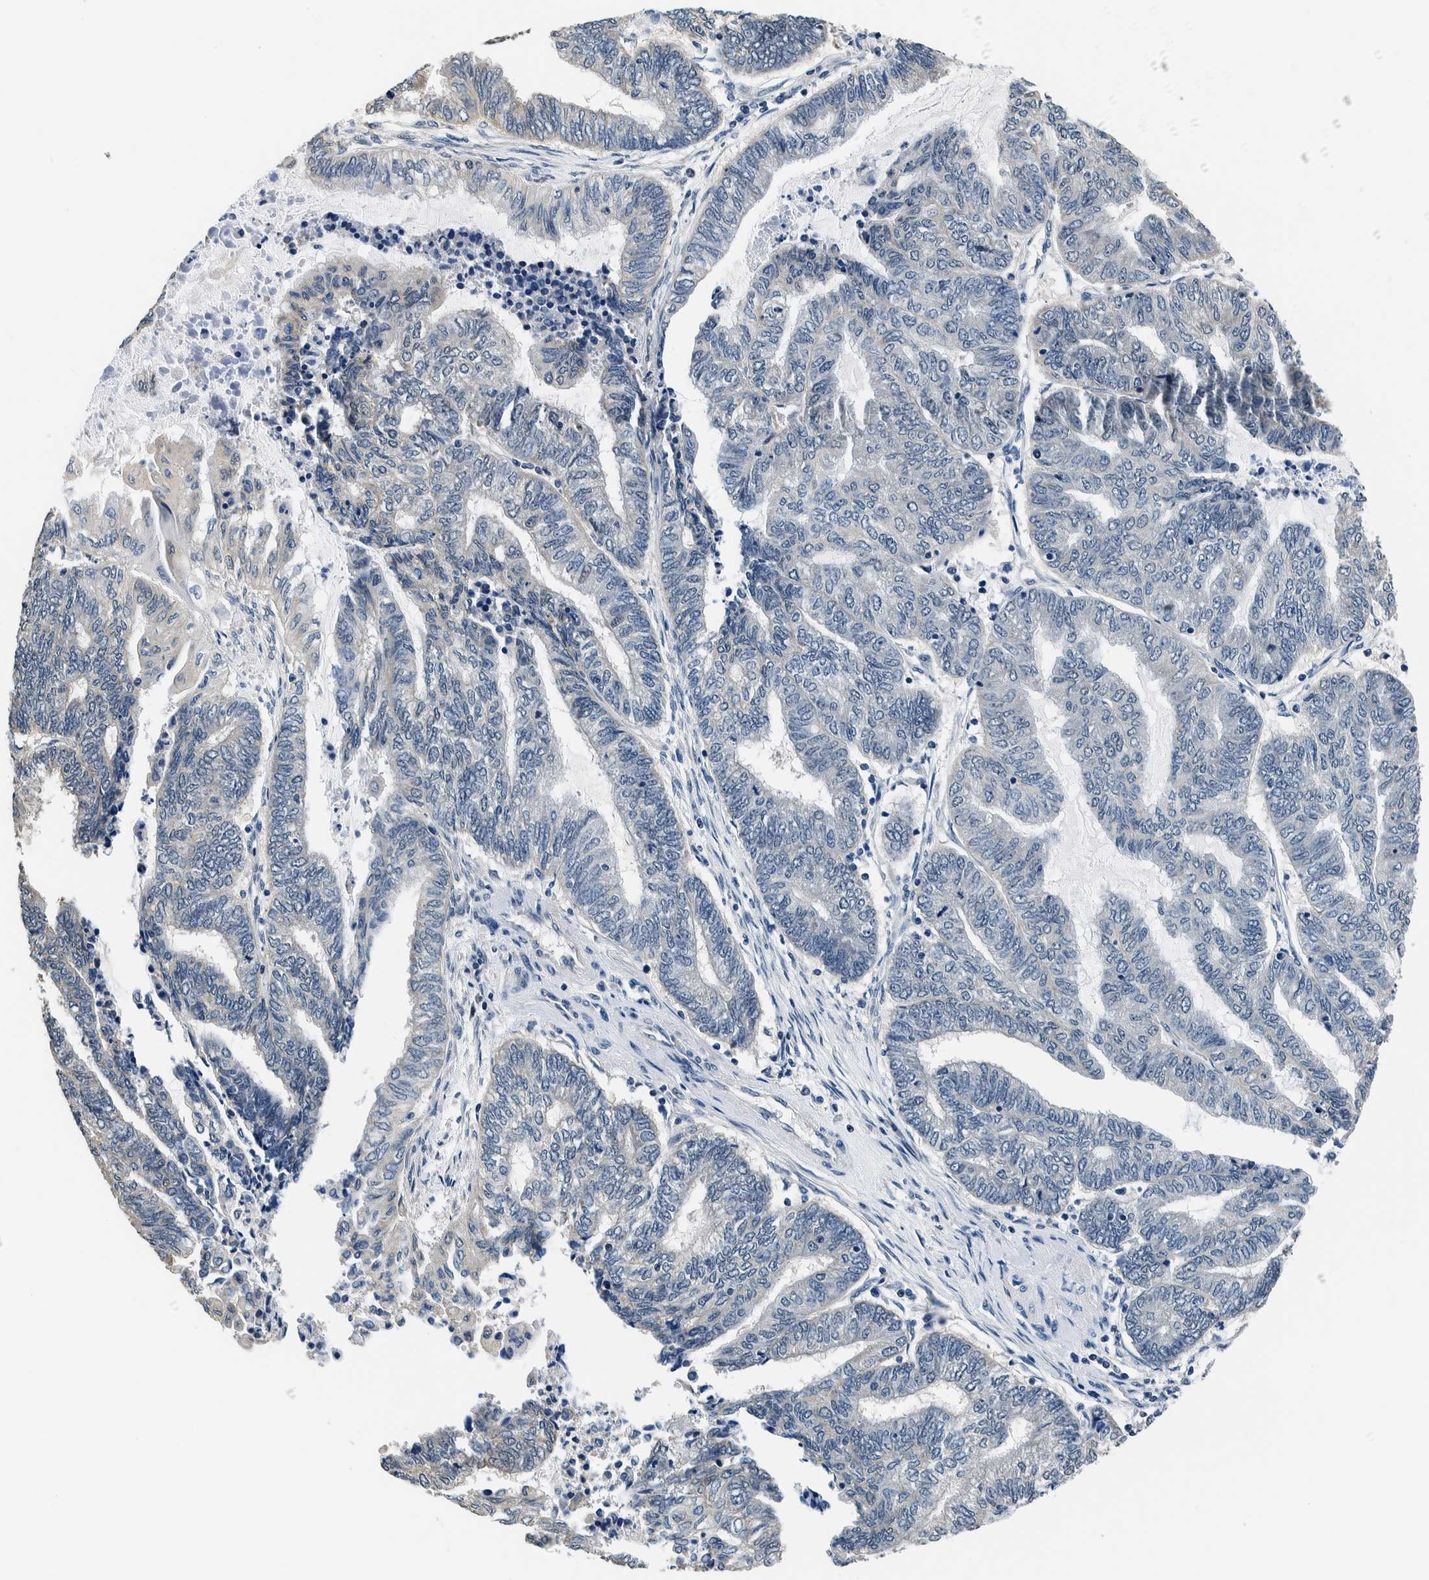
{"staining": {"intensity": "negative", "quantity": "none", "location": "none"}, "tissue": "endometrial cancer", "cell_type": "Tumor cells", "image_type": "cancer", "snomed": [{"axis": "morphology", "description": "Adenocarcinoma, NOS"}, {"axis": "topography", "description": "Uterus"}, {"axis": "topography", "description": "Endometrium"}], "caption": "DAB (3,3'-diaminobenzidine) immunohistochemical staining of human endometrial cancer demonstrates no significant staining in tumor cells.", "gene": "NIBAN2", "patient": {"sex": "female", "age": 70}}